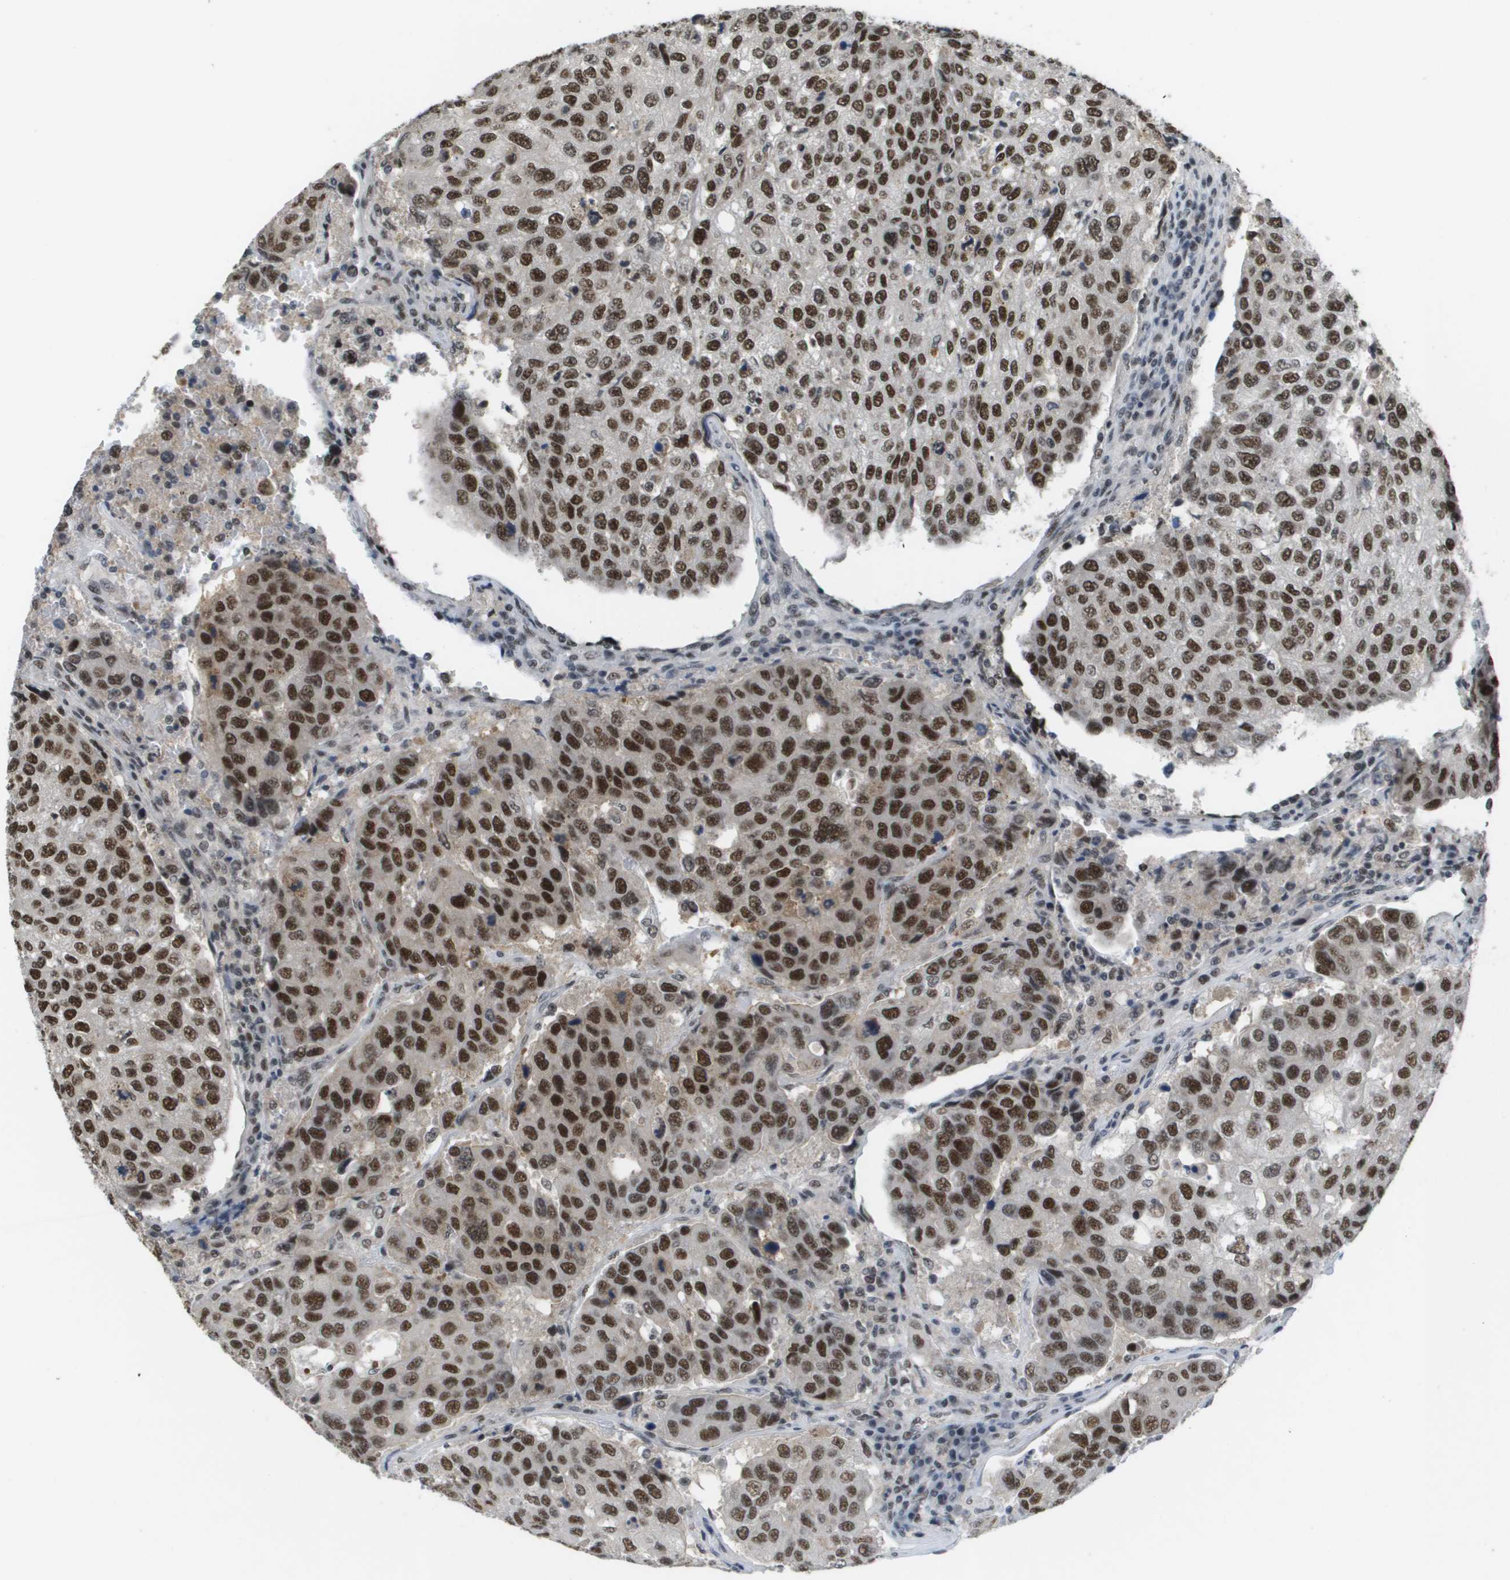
{"staining": {"intensity": "strong", "quantity": ">75%", "location": "nuclear"}, "tissue": "urothelial cancer", "cell_type": "Tumor cells", "image_type": "cancer", "snomed": [{"axis": "morphology", "description": "Urothelial carcinoma, High grade"}, {"axis": "topography", "description": "Lymph node"}, {"axis": "topography", "description": "Urinary bladder"}], "caption": "Brown immunohistochemical staining in human urothelial cancer shows strong nuclear expression in about >75% of tumor cells. (Brightfield microscopy of DAB IHC at high magnification).", "gene": "ISY1", "patient": {"sex": "male", "age": 51}}